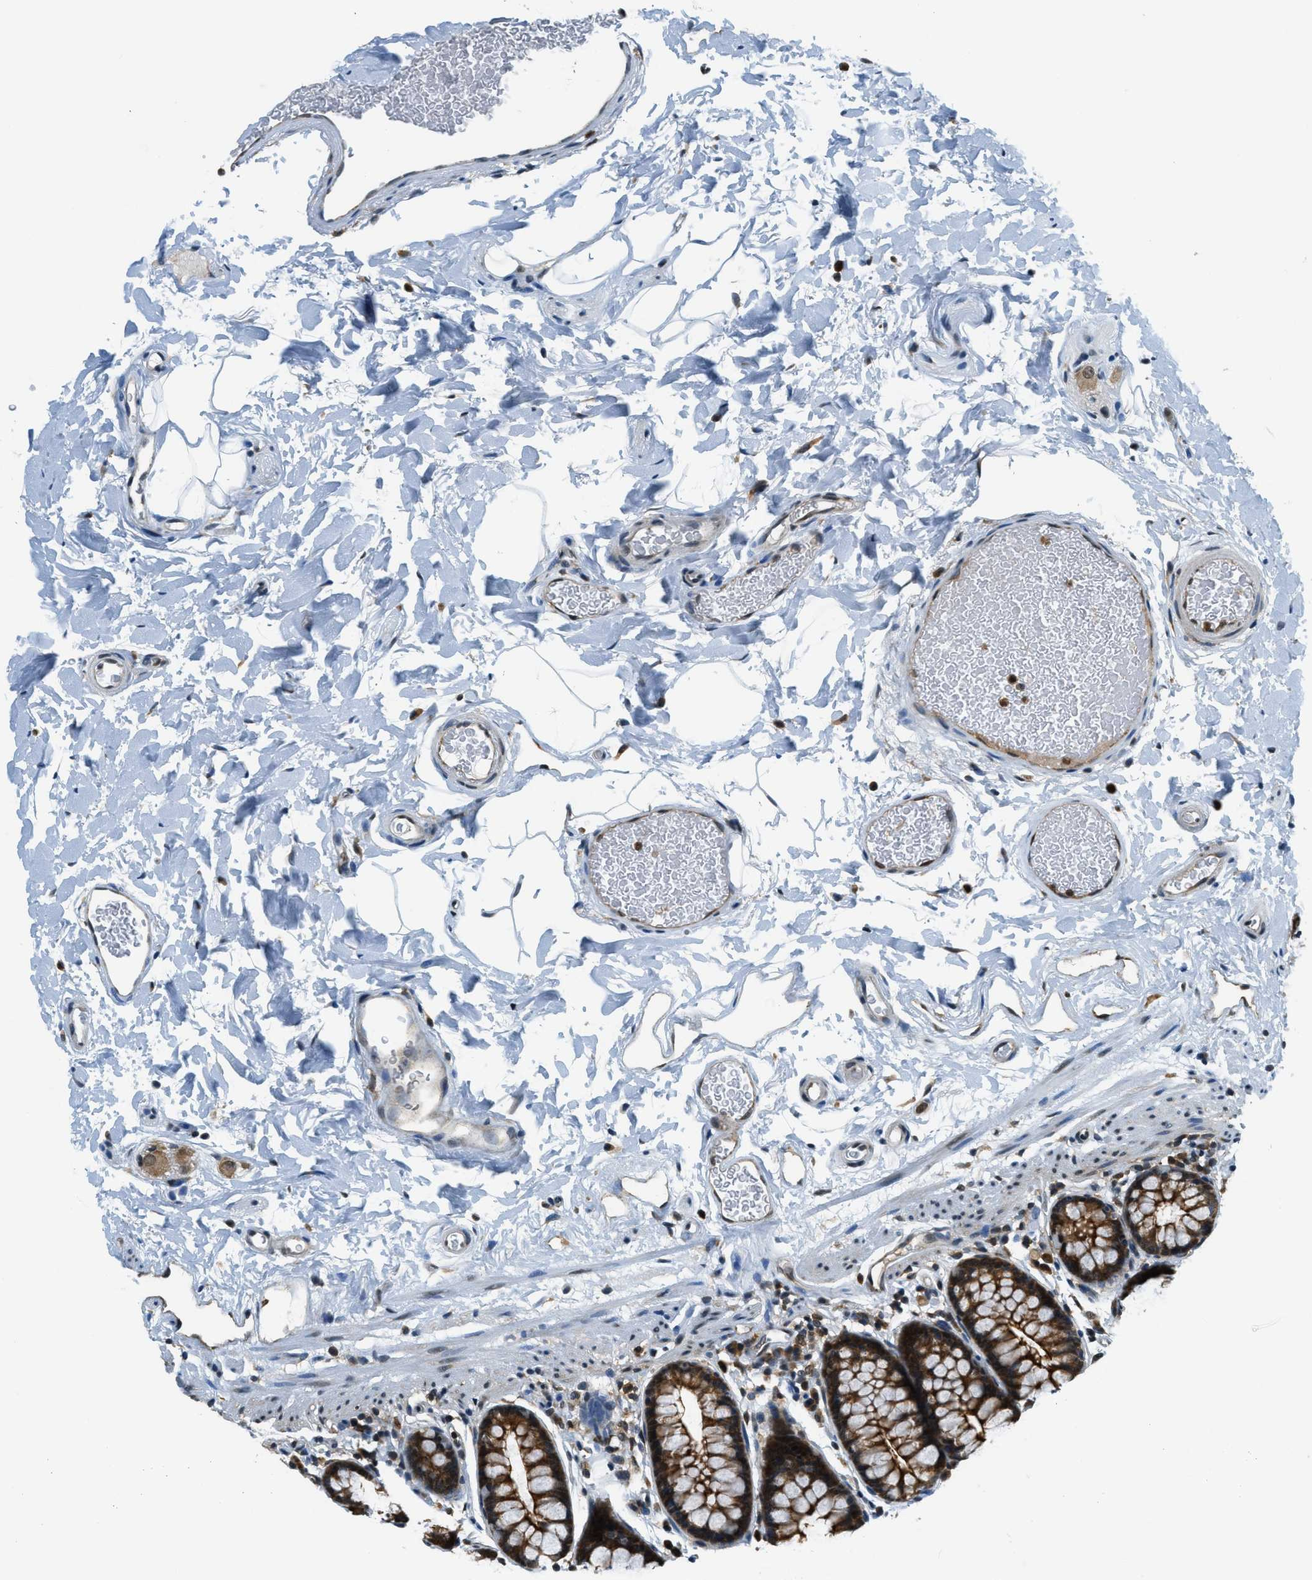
{"staining": {"intensity": "moderate", "quantity": ">75%", "location": "cytoplasmic/membranous"}, "tissue": "colon", "cell_type": "Endothelial cells", "image_type": "normal", "snomed": [{"axis": "morphology", "description": "Normal tissue, NOS"}, {"axis": "topography", "description": "Colon"}], "caption": "Immunohistochemistry (IHC) histopathology image of benign human colon stained for a protein (brown), which displays medium levels of moderate cytoplasmic/membranous positivity in about >75% of endothelial cells.", "gene": "RAB11FIP1", "patient": {"sex": "female", "age": 80}}